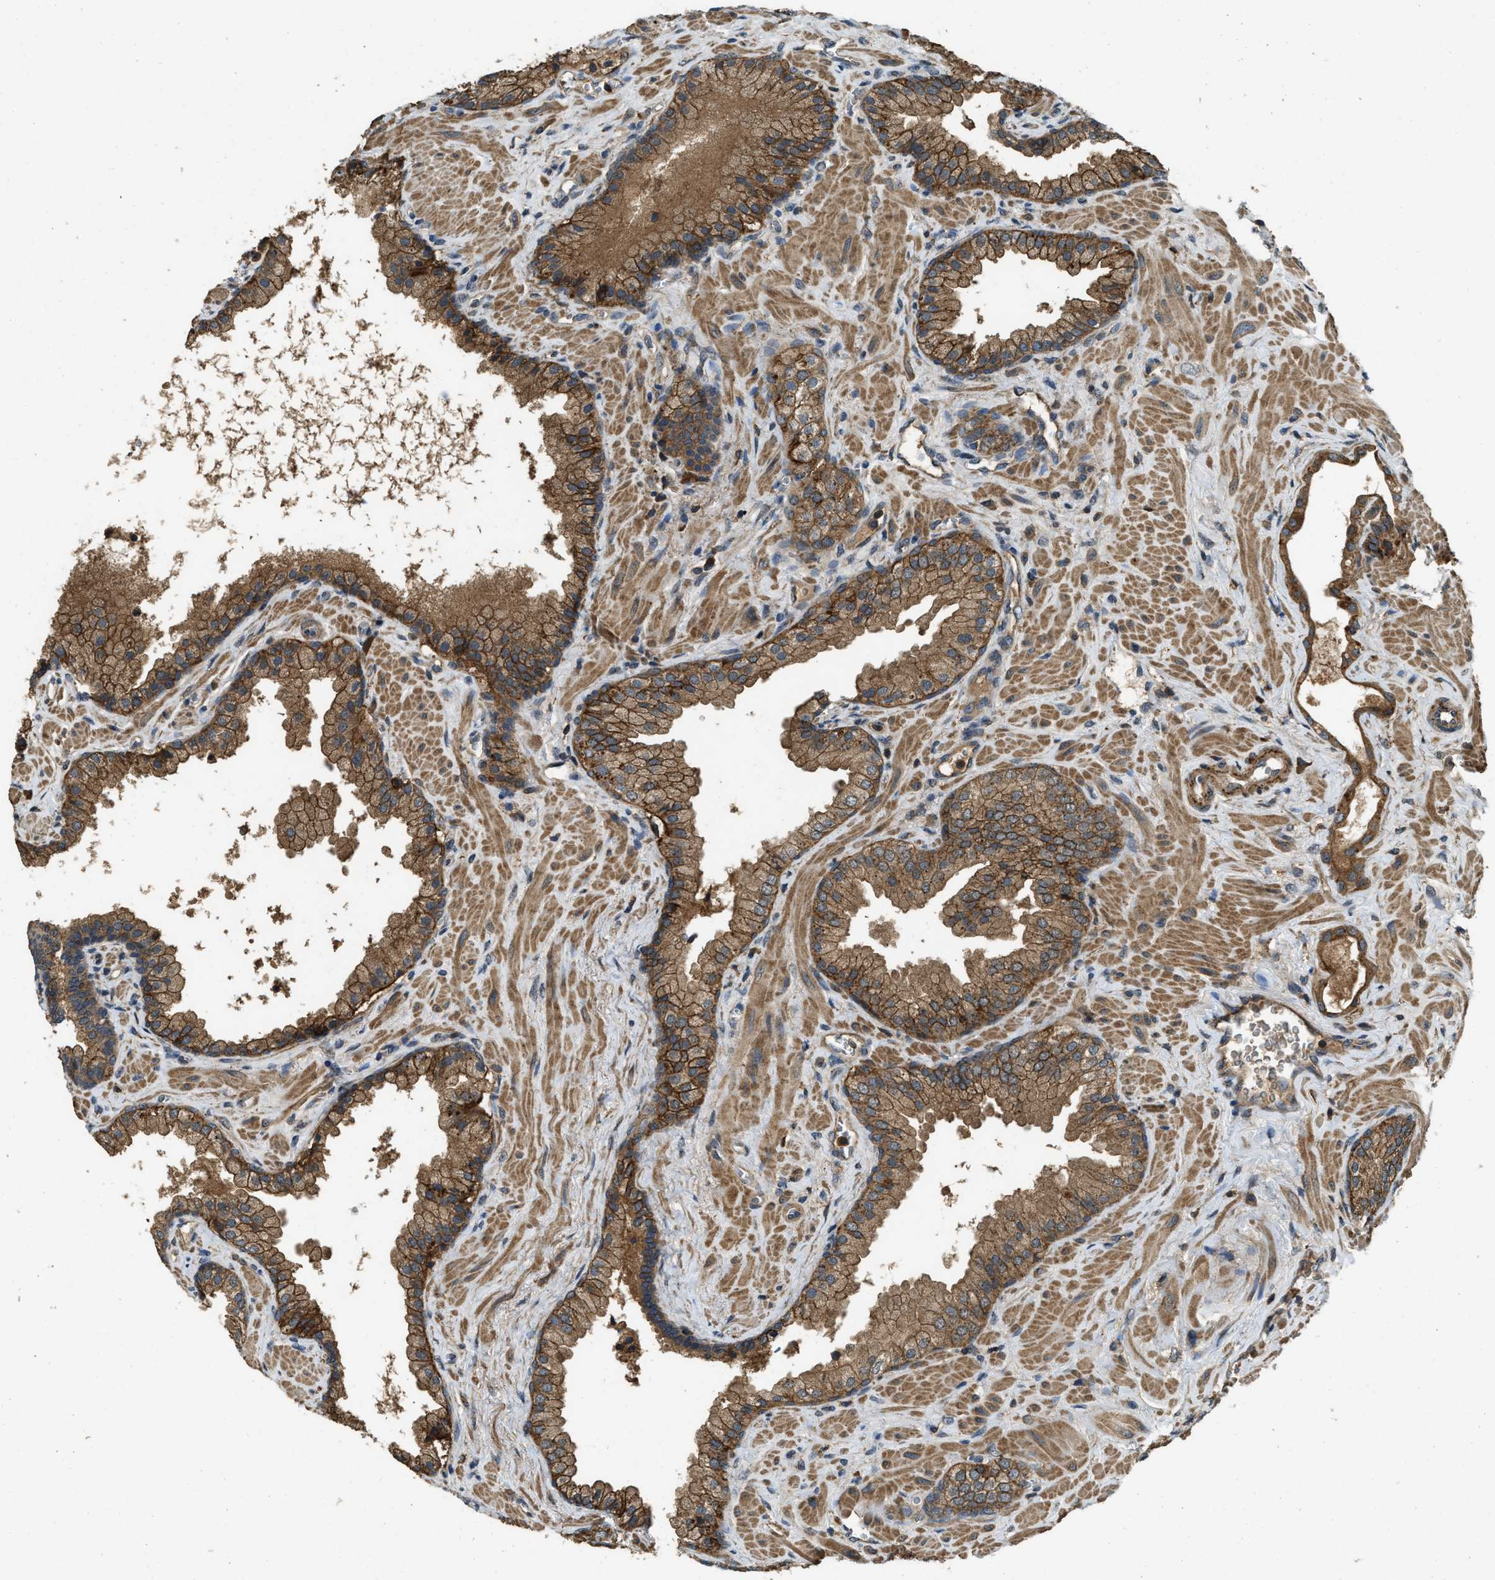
{"staining": {"intensity": "moderate", "quantity": ">75%", "location": "cytoplasmic/membranous"}, "tissue": "prostate cancer", "cell_type": "Tumor cells", "image_type": "cancer", "snomed": [{"axis": "morphology", "description": "Adenocarcinoma, Low grade"}, {"axis": "topography", "description": "Prostate"}], "caption": "Moderate cytoplasmic/membranous expression is seen in approximately >75% of tumor cells in adenocarcinoma (low-grade) (prostate).", "gene": "ATP8B1", "patient": {"sex": "male", "age": 71}}